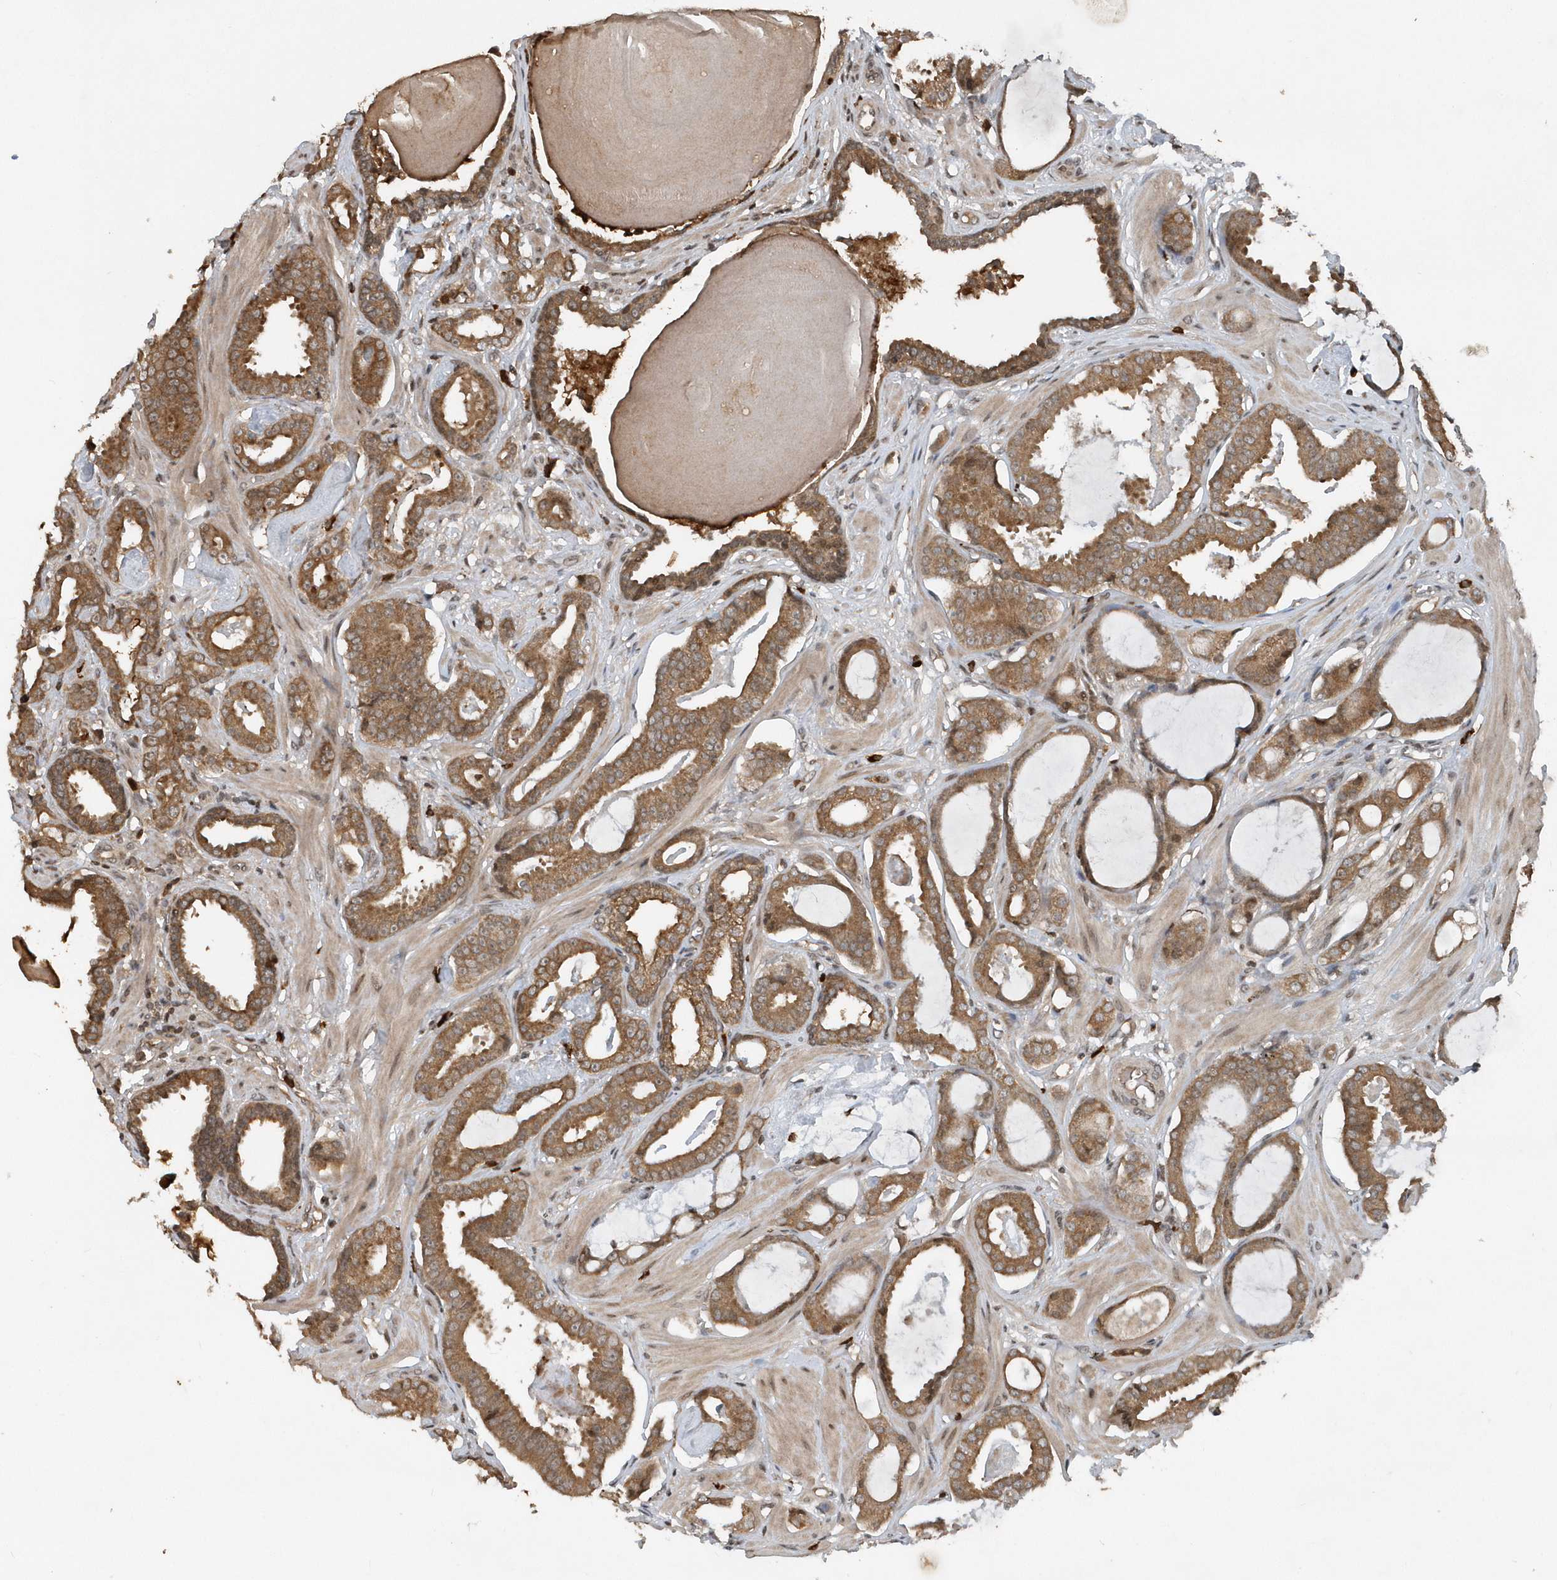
{"staining": {"intensity": "moderate", "quantity": ">75%", "location": "cytoplasmic/membranous"}, "tissue": "prostate cancer", "cell_type": "Tumor cells", "image_type": "cancer", "snomed": [{"axis": "morphology", "description": "Adenocarcinoma, Low grade"}, {"axis": "topography", "description": "Prostate"}], "caption": "DAB immunohistochemical staining of human prostate low-grade adenocarcinoma shows moderate cytoplasmic/membranous protein staining in about >75% of tumor cells.", "gene": "EIF2B1", "patient": {"sex": "male", "age": 53}}